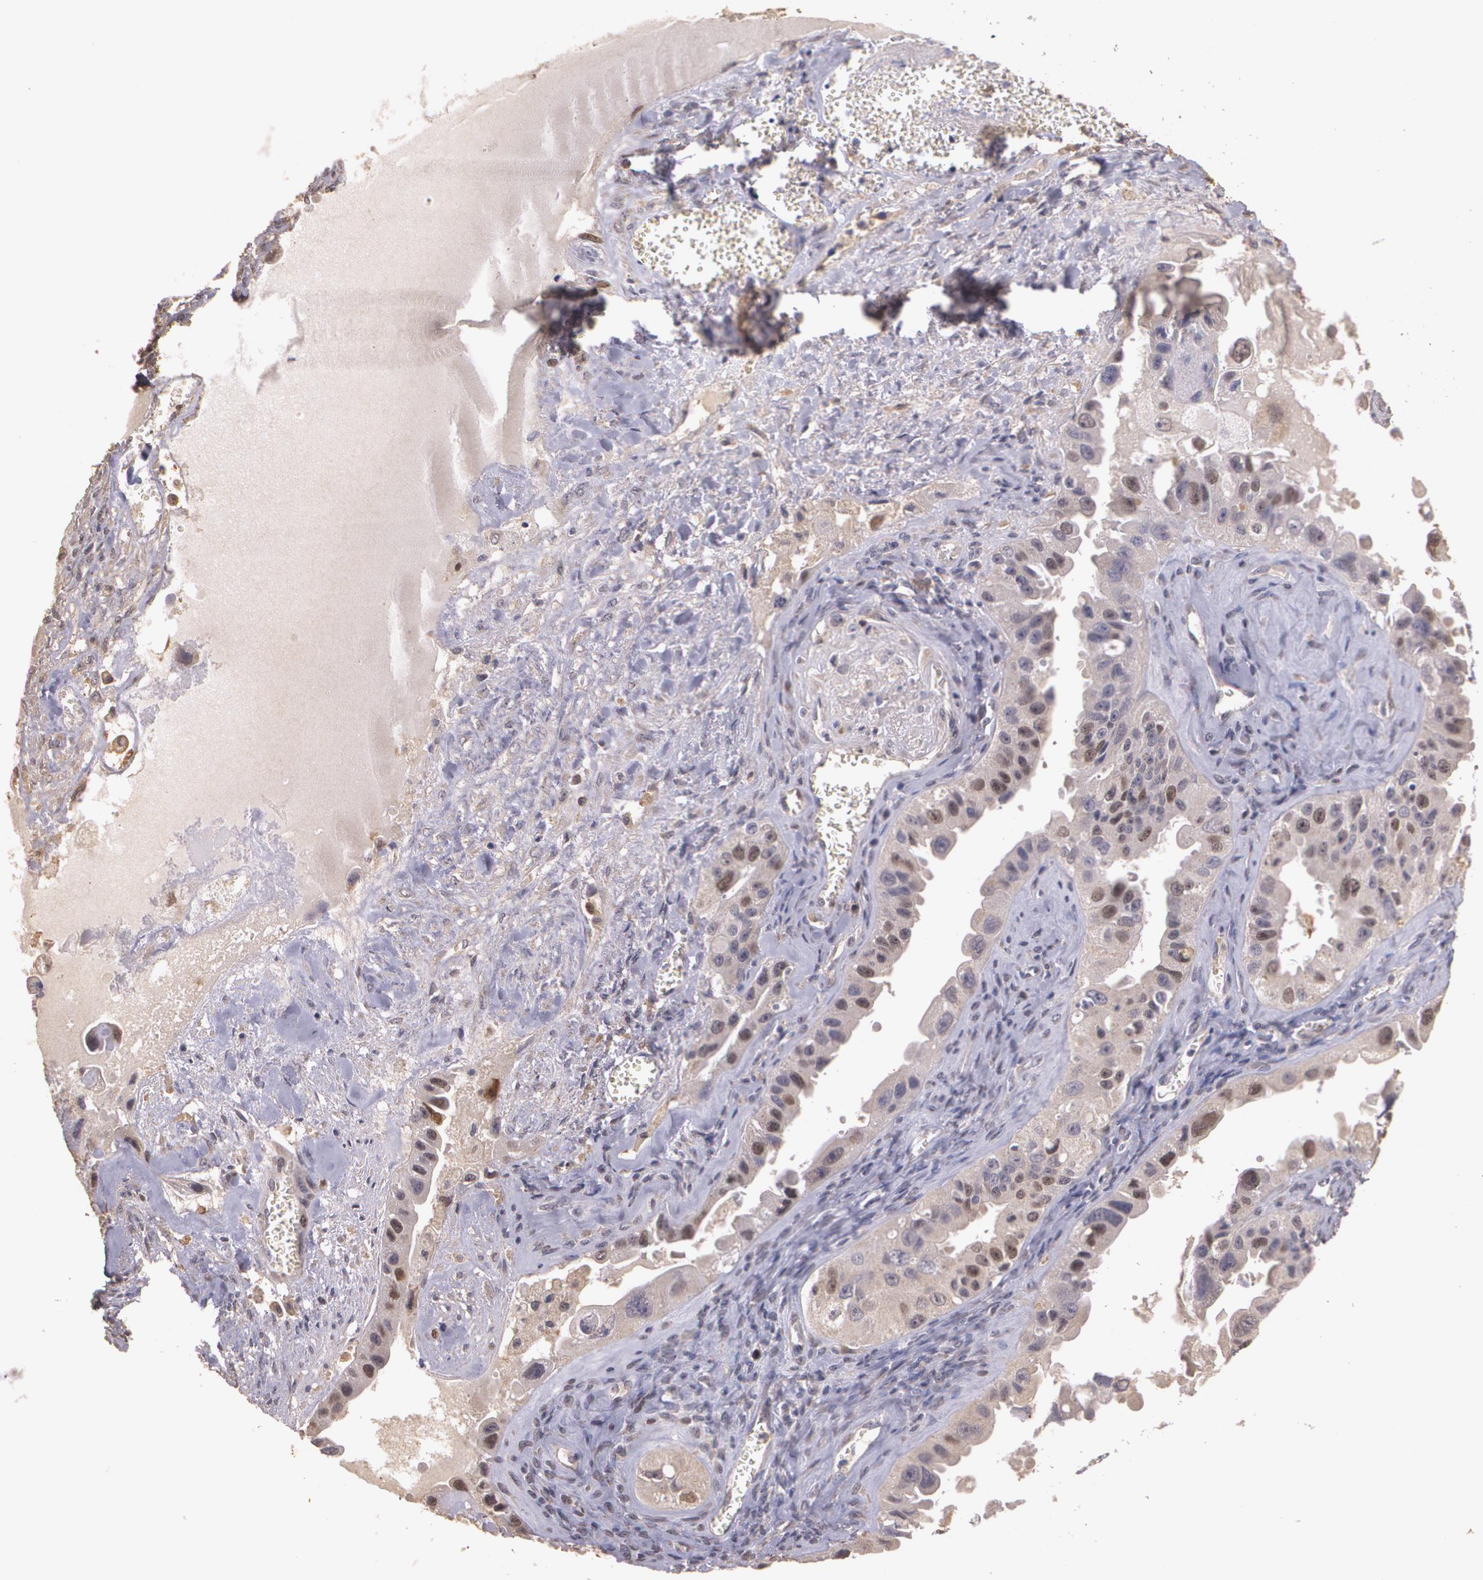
{"staining": {"intensity": "moderate", "quantity": "25%-75%", "location": "nuclear"}, "tissue": "ovarian cancer", "cell_type": "Tumor cells", "image_type": "cancer", "snomed": [{"axis": "morphology", "description": "Carcinoma, endometroid"}, {"axis": "topography", "description": "Ovary"}], "caption": "Ovarian cancer (endometroid carcinoma) tissue demonstrates moderate nuclear expression in approximately 25%-75% of tumor cells, visualized by immunohistochemistry. Using DAB (3,3'-diaminobenzidine) (brown) and hematoxylin (blue) stains, captured at high magnification using brightfield microscopy.", "gene": "BRCA1", "patient": {"sex": "female", "age": 85}}